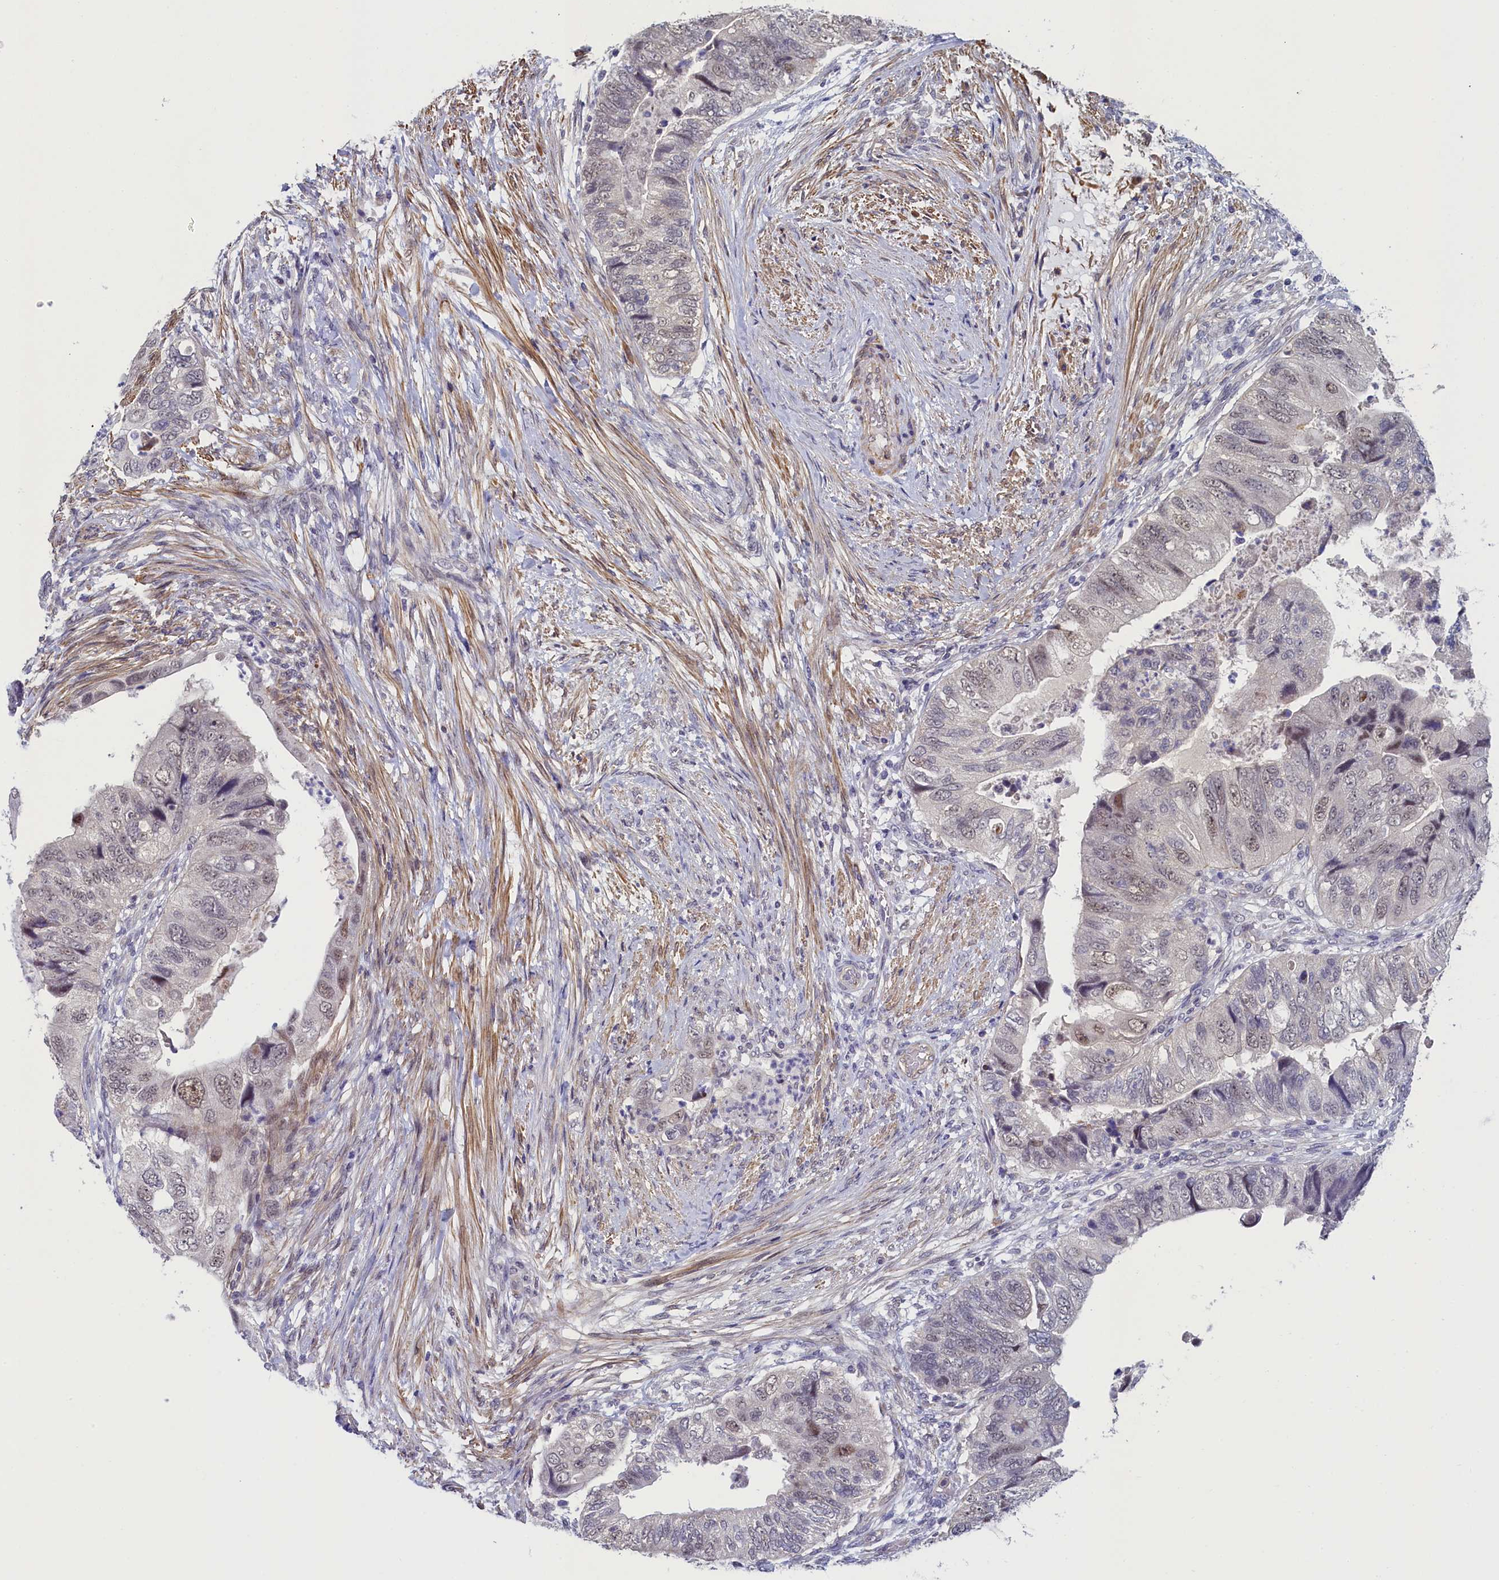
{"staining": {"intensity": "weak", "quantity": "25%-75%", "location": "nuclear"}, "tissue": "colorectal cancer", "cell_type": "Tumor cells", "image_type": "cancer", "snomed": [{"axis": "morphology", "description": "Adenocarcinoma, NOS"}, {"axis": "topography", "description": "Rectum"}], "caption": "Immunohistochemistry image of neoplastic tissue: adenocarcinoma (colorectal) stained using IHC exhibits low levels of weak protein expression localized specifically in the nuclear of tumor cells, appearing as a nuclear brown color.", "gene": "INTS14", "patient": {"sex": "male", "age": 63}}